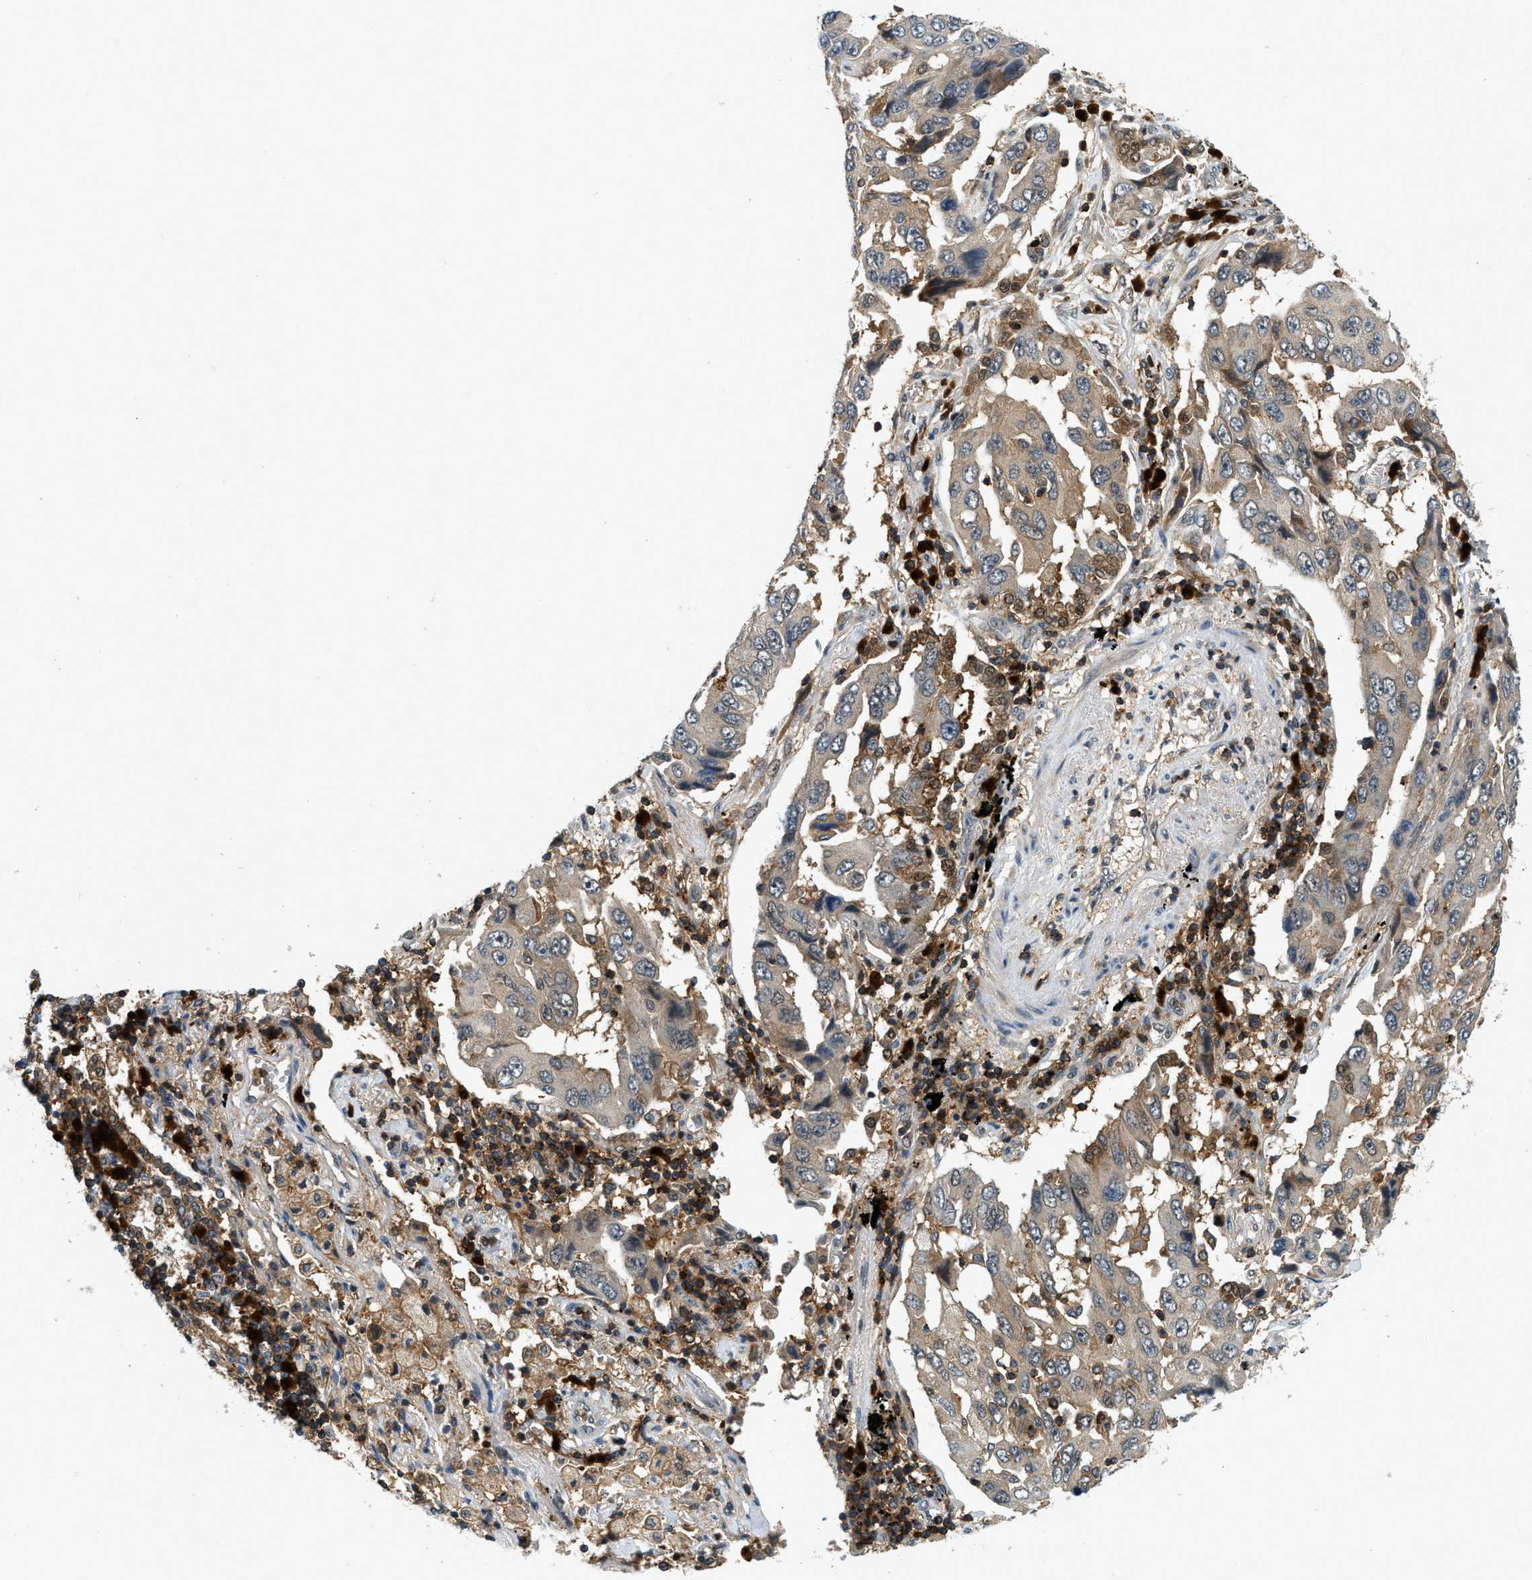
{"staining": {"intensity": "moderate", "quantity": ">75%", "location": "cytoplasmic/membranous,nuclear"}, "tissue": "lung cancer", "cell_type": "Tumor cells", "image_type": "cancer", "snomed": [{"axis": "morphology", "description": "Adenocarcinoma, NOS"}, {"axis": "topography", "description": "Lung"}], "caption": "A medium amount of moderate cytoplasmic/membranous and nuclear positivity is present in about >75% of tumor cells in lung cancer (adenocarcinoma) tissue. (brown staining indicates protein expression, while blue staining denotes nuclei).", "gene": "GMPPB", "patient": {"sex": "female", "age": 65}}